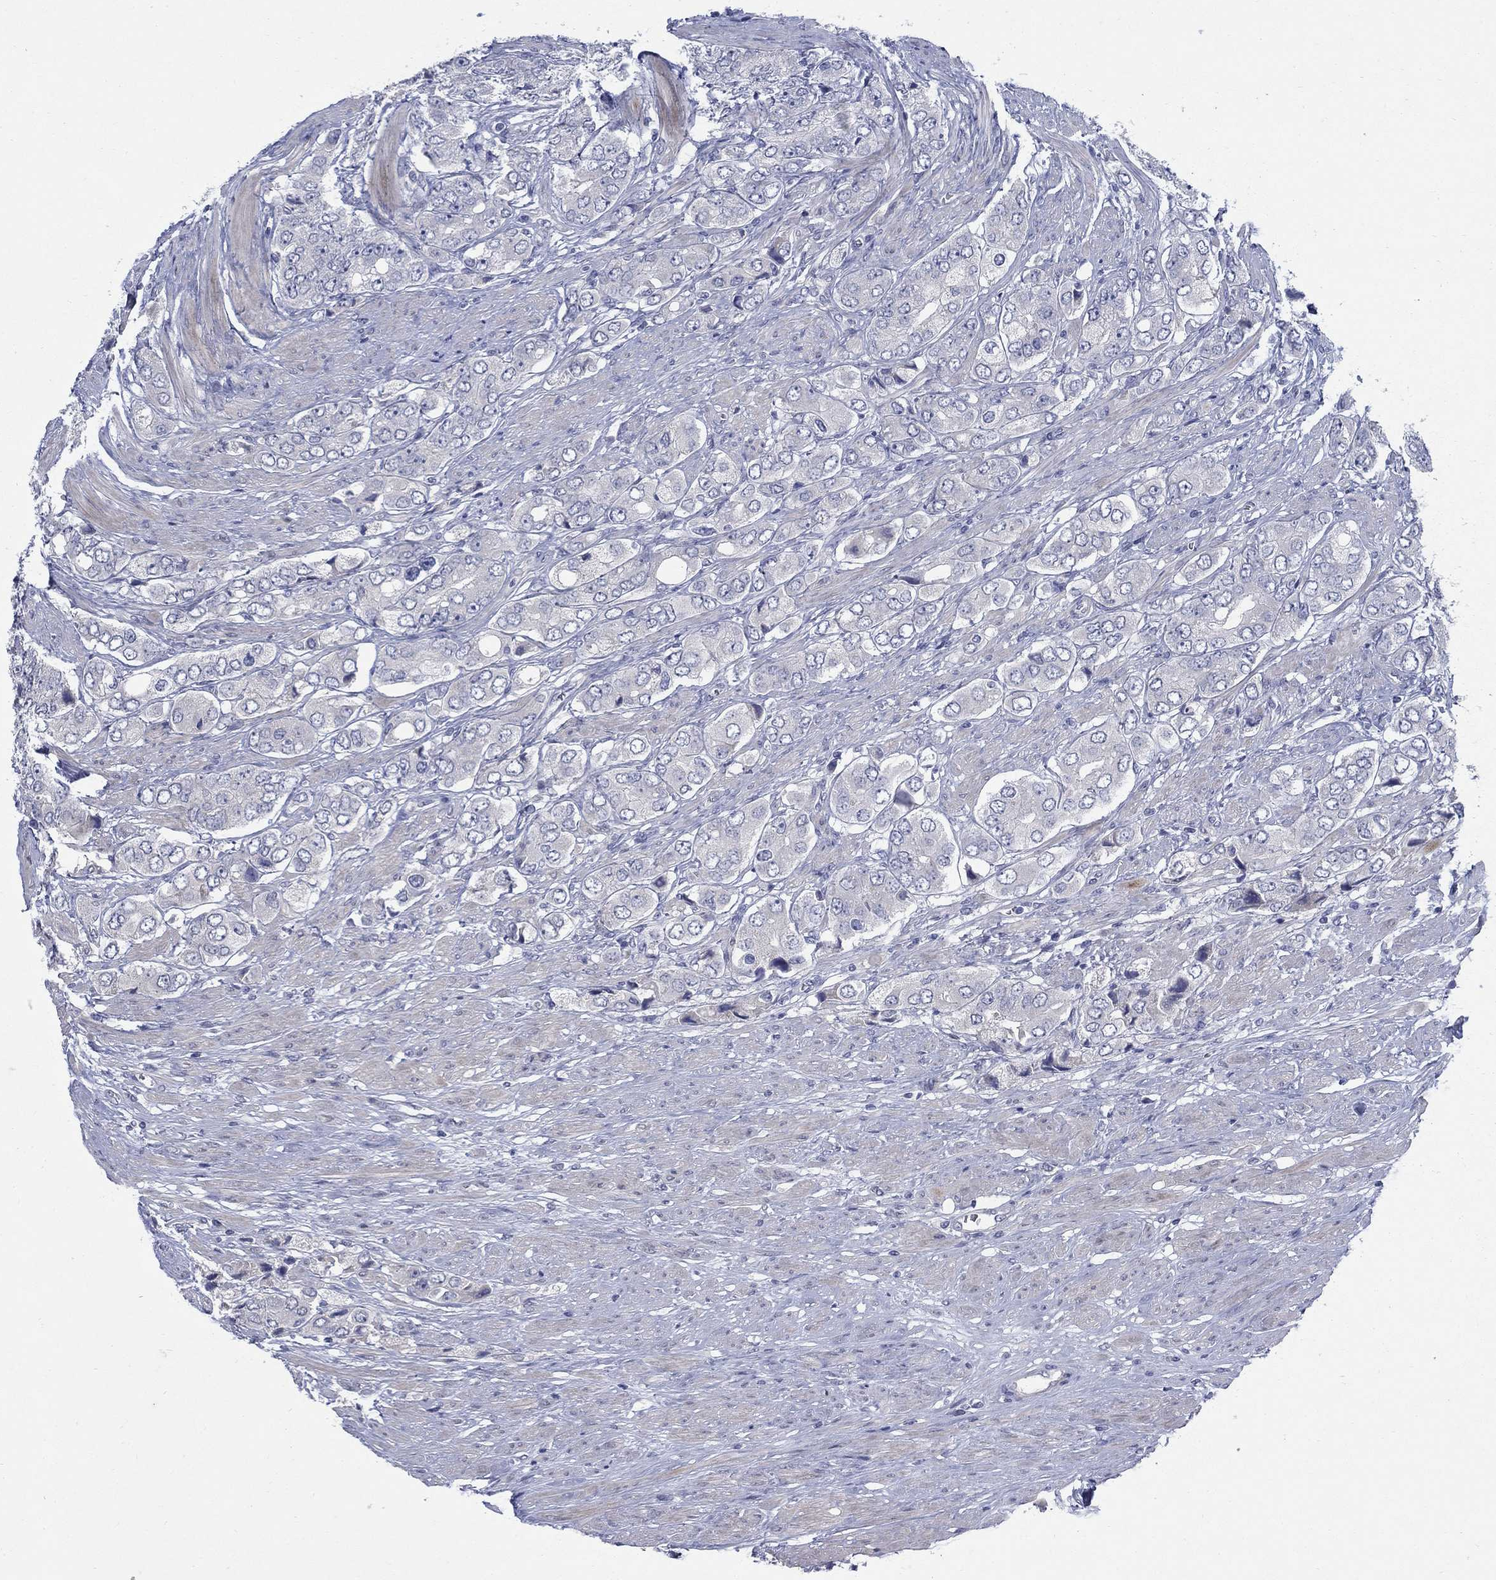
{"staining": {"intensity": "negative", "quantity": "none", "location": "none"}, "tissue": "prostate cancer", "cell_type": "Tumor cells", "image_type": "cancer", "snomed": [{"axis": "morphology", "description": "Adenocarcinoma, Low grade"}, {"axis": "topography", "description": "Prostate"}], "caption": "This is an immunohistochemistry (IHC) histopathology image of prostate cancer (adenocarcinoma (low-grade)). There is no expression in tumor cells.", "gene": "DNER", "patient": {"sex": "male", "age": 69}}